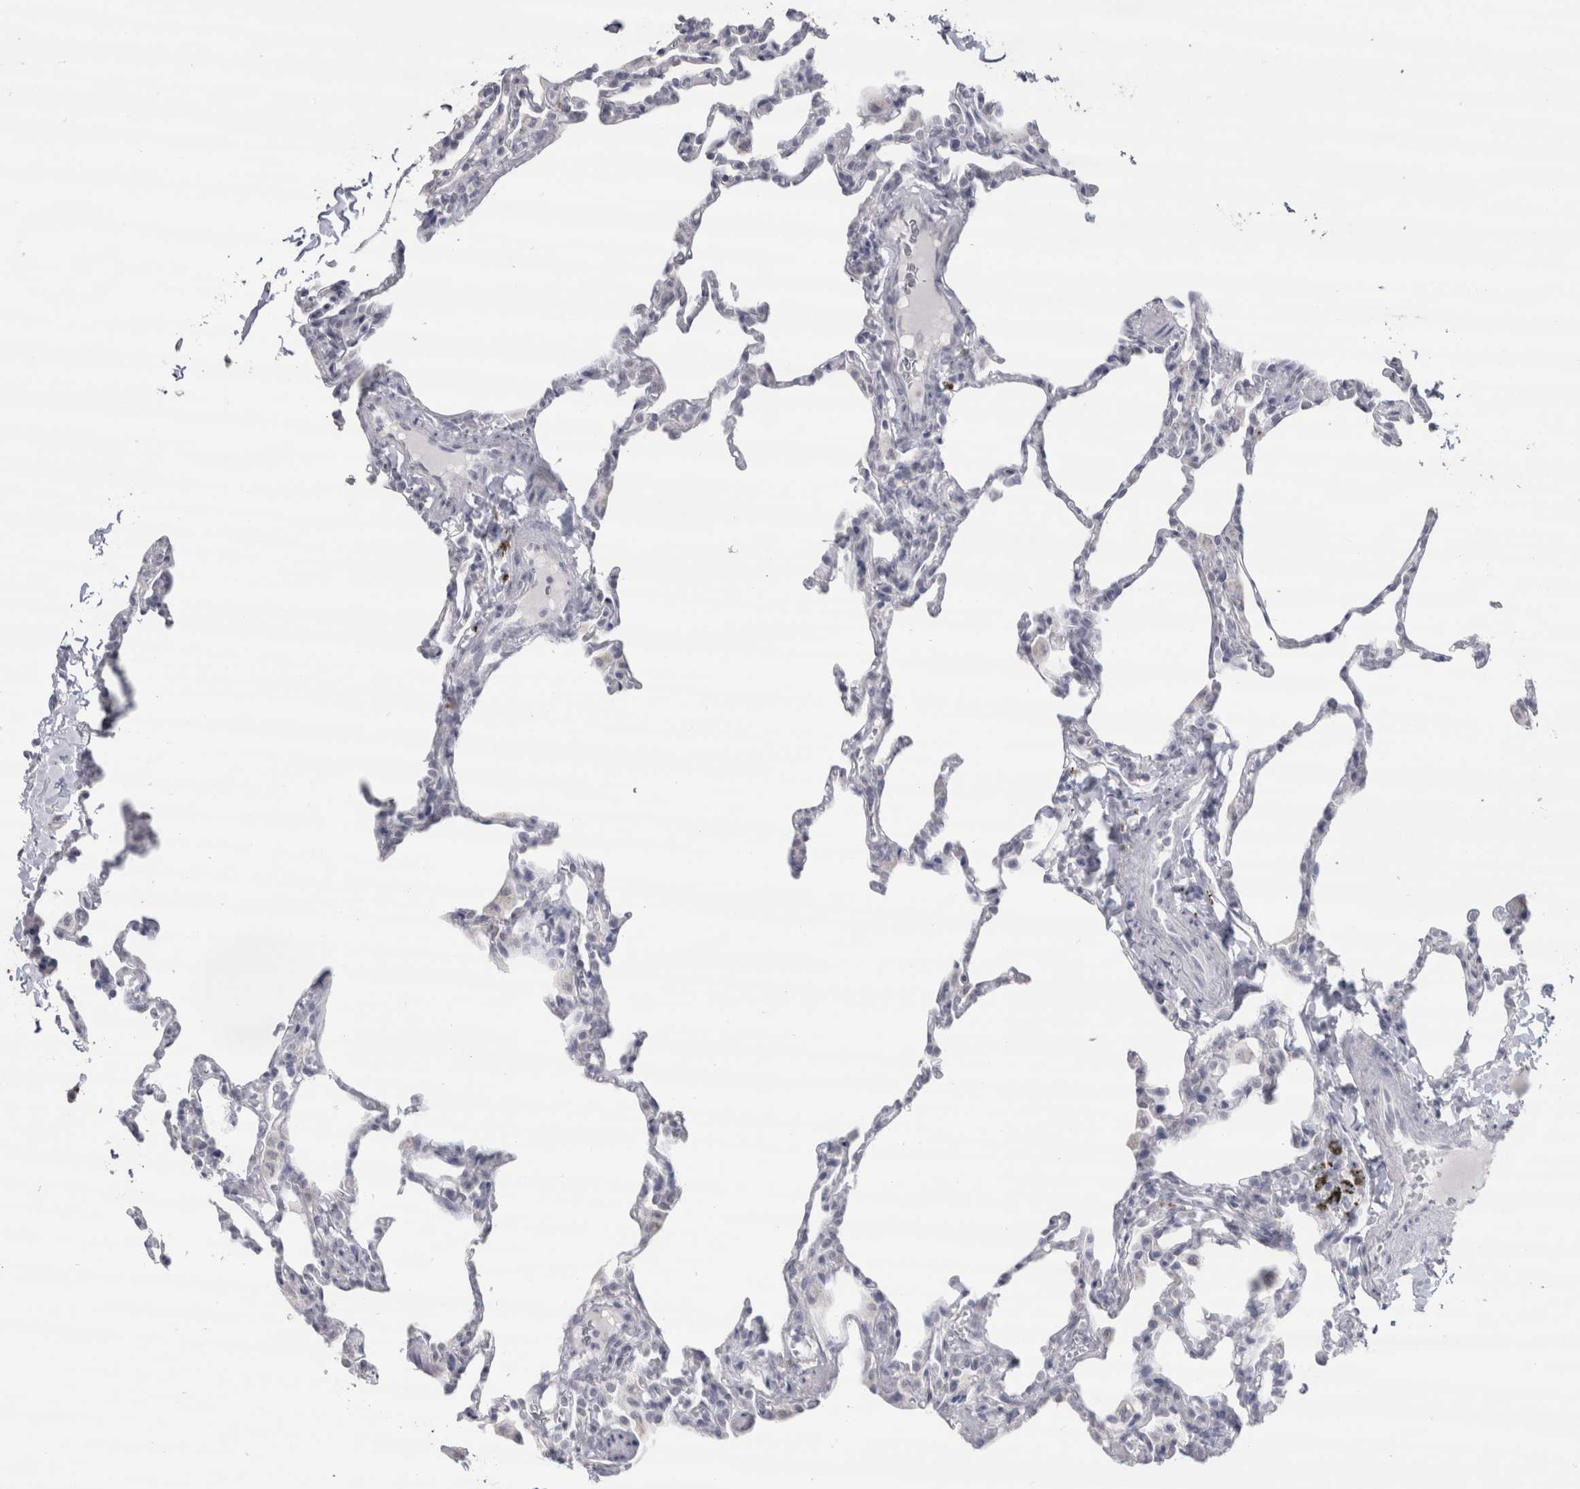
{"staining": {"intensity": "negative", "quantity": "none", "location": "none"}, "tissue": "lung", "cell_type": "Alveolar cells", "image_type": "normal", "snomed": [{"axis": "morphology", "description": "Normal tissue, NOS"}, {"axis": "topography", "description": "Lung"}], "caption": "Image shows no protein positivity in alveolar cells of unremarkable lung. The staining is performed using DAB (3,3'-diaminobenzidine) brown chromogen with nuclei counter-stained in using hematoxylin.", "gene": "CDH17", "patient": {"sex": "male", "age": 20}}